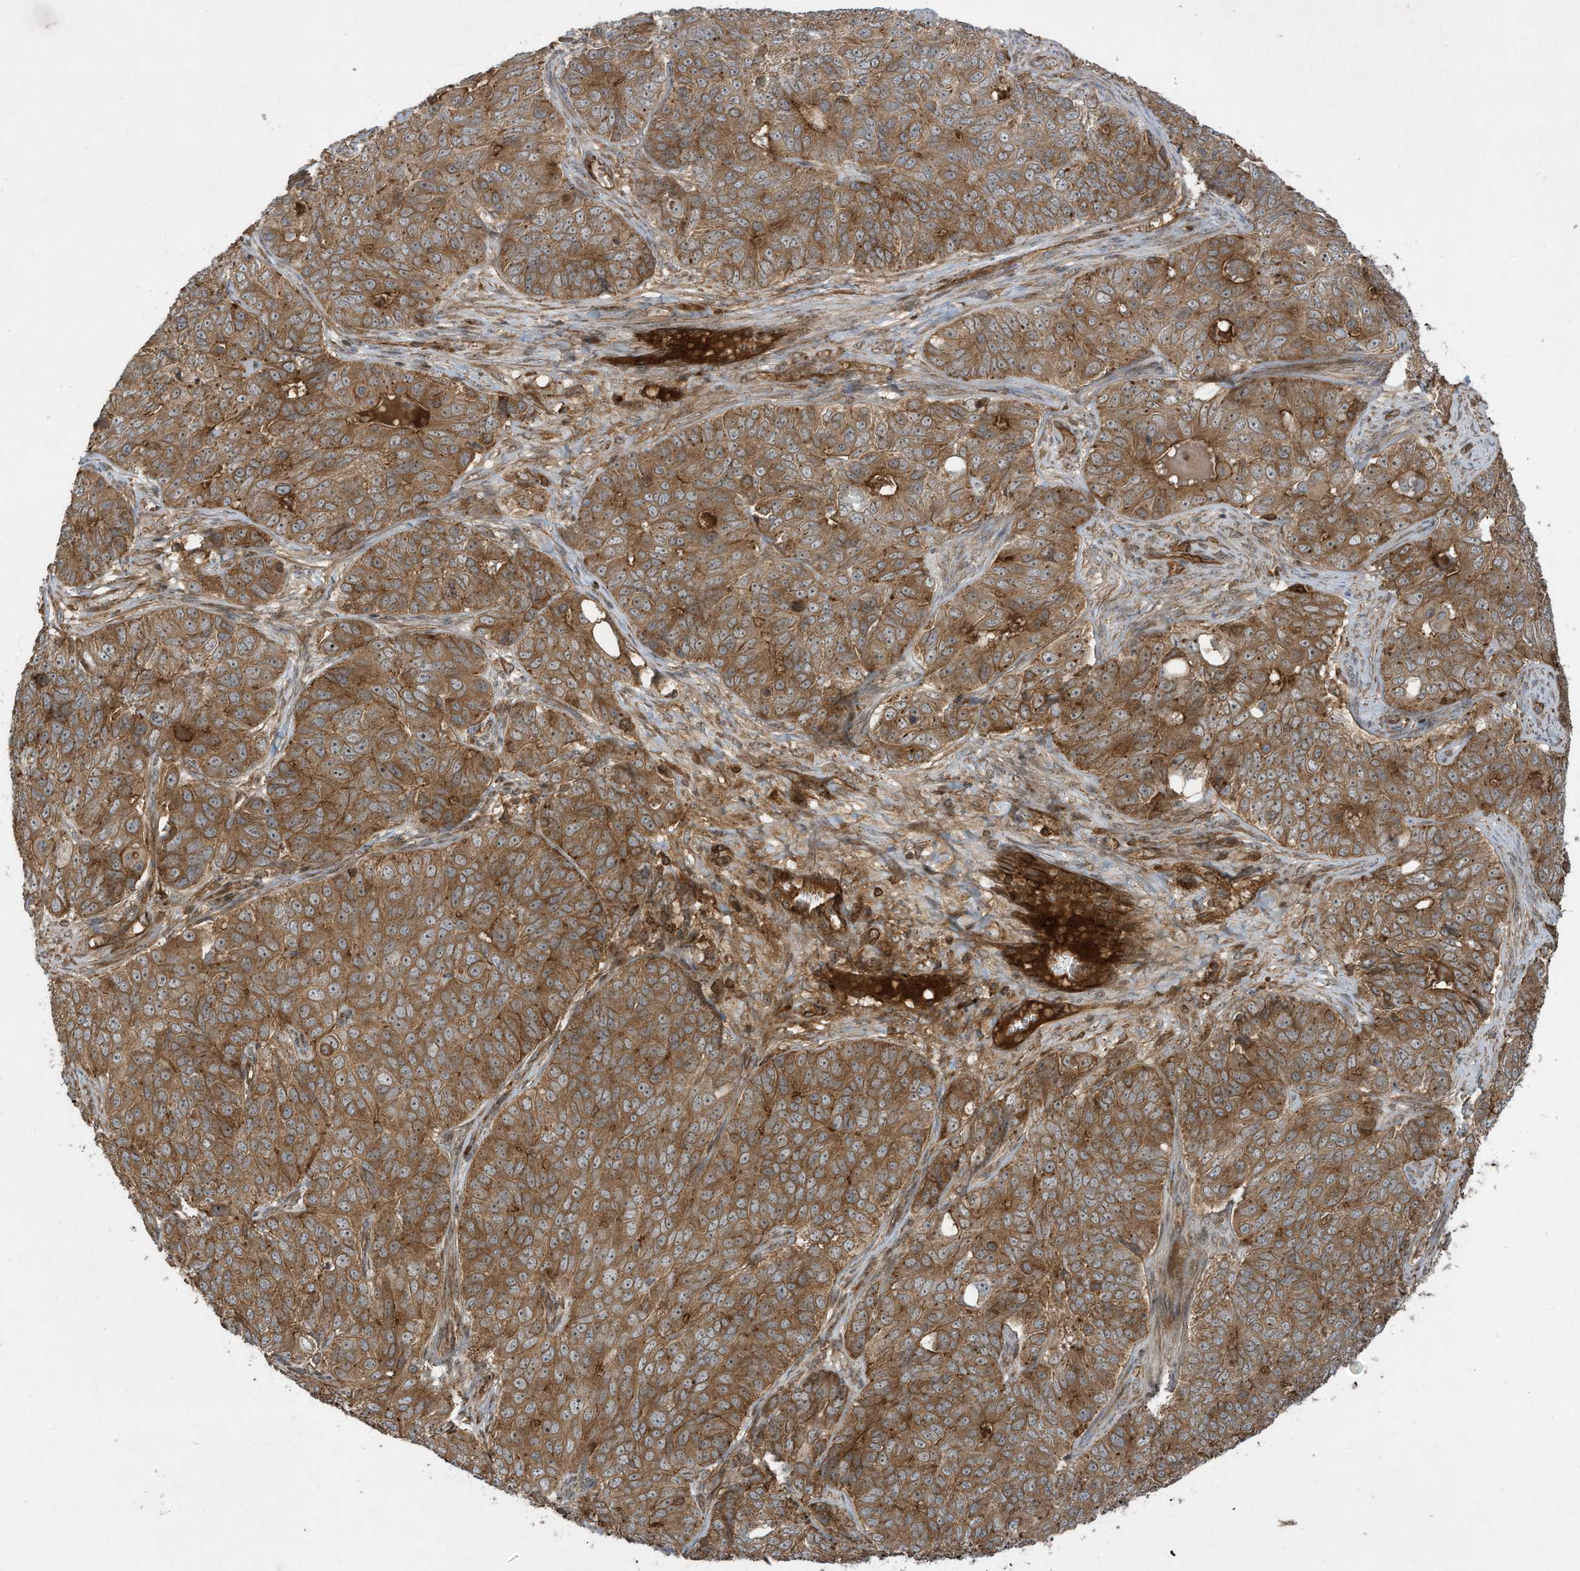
{"staining": {"intensity": "moderate", "quantity": ">75%", "location": "cytoplasmic/membranous"}, "tissue": "ovarian cancer", "cell_type": "Tumor cells", "image_type": "cancer", "snomed": [{"axis": "morphology", "description": "Carcinoma, endometroid"}, {"axis": "topography", "description": "Ovary"}], "caption": "Immunohistochemical staining of ovarian endometroid carcinoma exhibits medium levels of moderate cytoplasmic/membranous expression in approximately >75% of tumor cells. (Brightfield microscopy of DAB IHC at high magnification).", "gene": "DDIT4", "patient": {"sex": "female", "age": 51}}